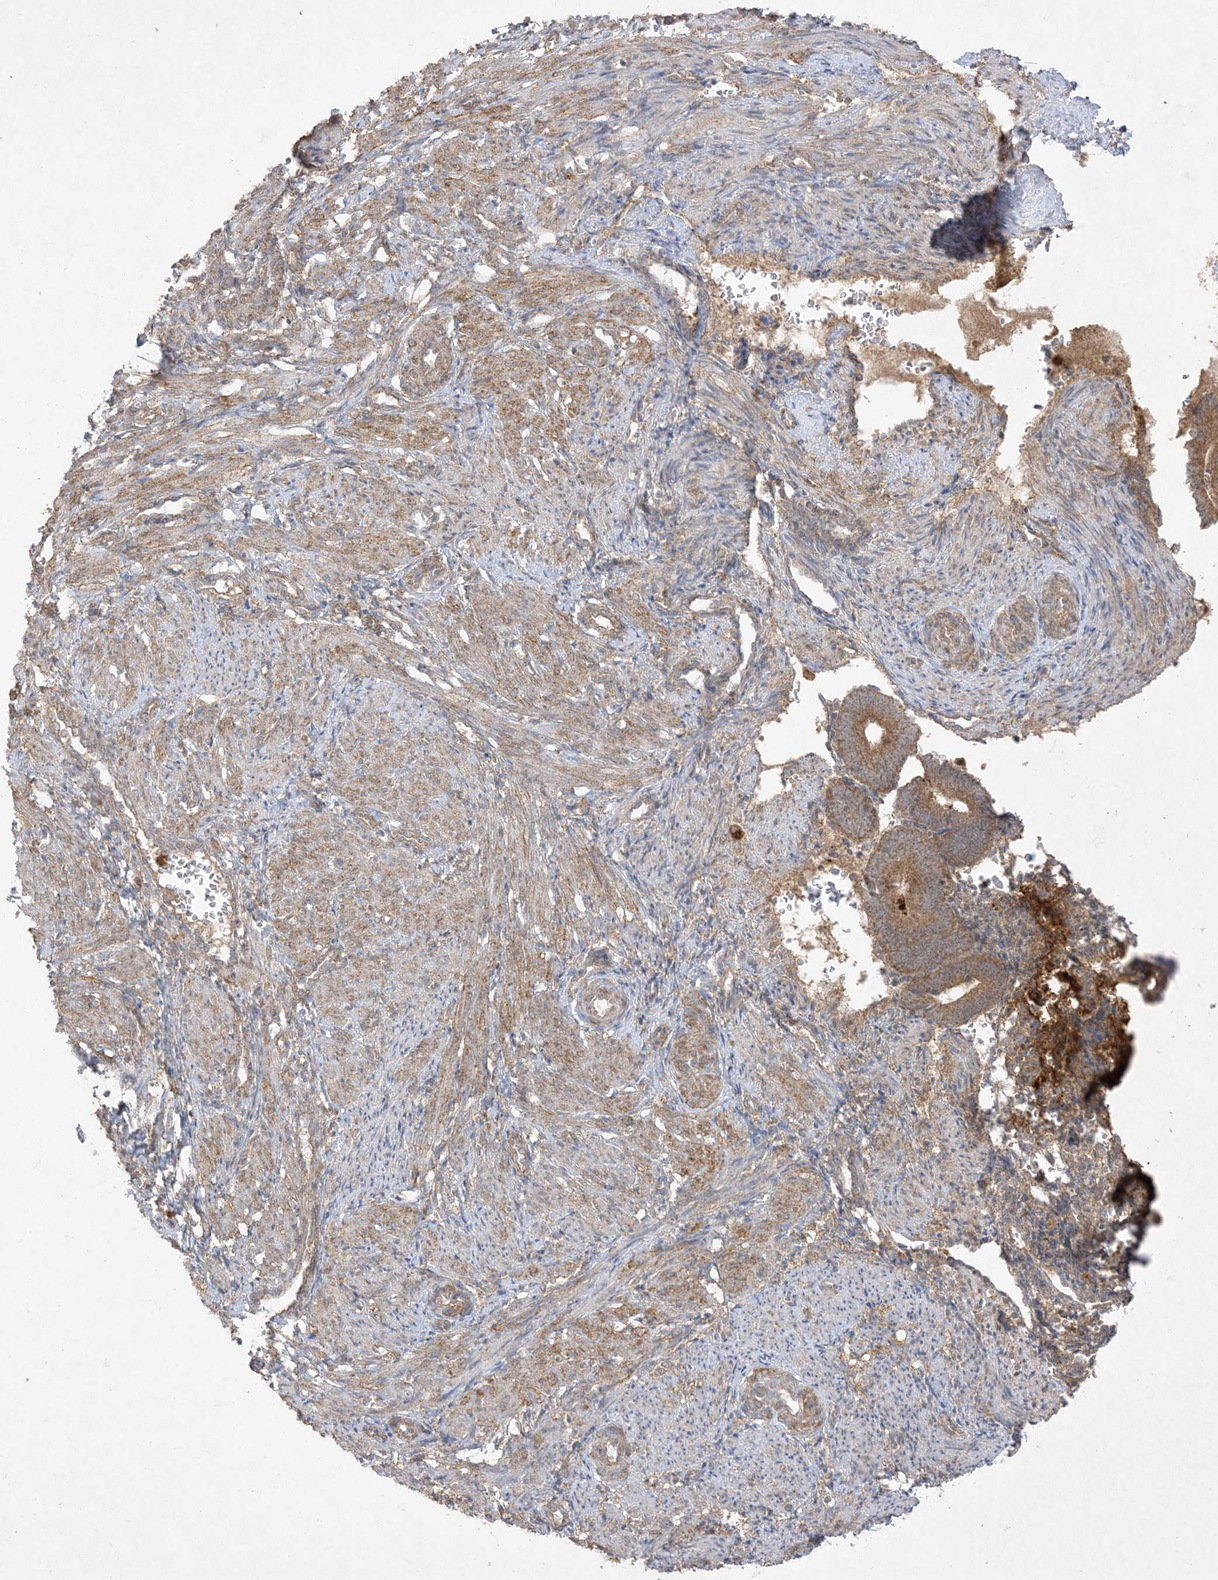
{"staining": {"intensity": "moderate", "quantity": "25%-75%", "location": "cytoplasmic/membranous"}, "tissue": "smooth muscle", "cell_type": "Smooth muscle cells", "image_type": "normal", "snomed": [{"axis": "morphology", "description": "Normal tissue, NOS"}, {"axis": "topography", "description": "Endometrium"}], "caption": "Smooth muscle stained for a protein demonstrates moderate cytoplasmic/membranous positivity in smooth muscle cells. The staining was performed using DAB to visualize the protein expression in brown, while the nuclei were stained in blue with hematoxylin (Magnification: 20x).", "gene": "UBE2C", "patient": {"sex": "female", "age": 33}}